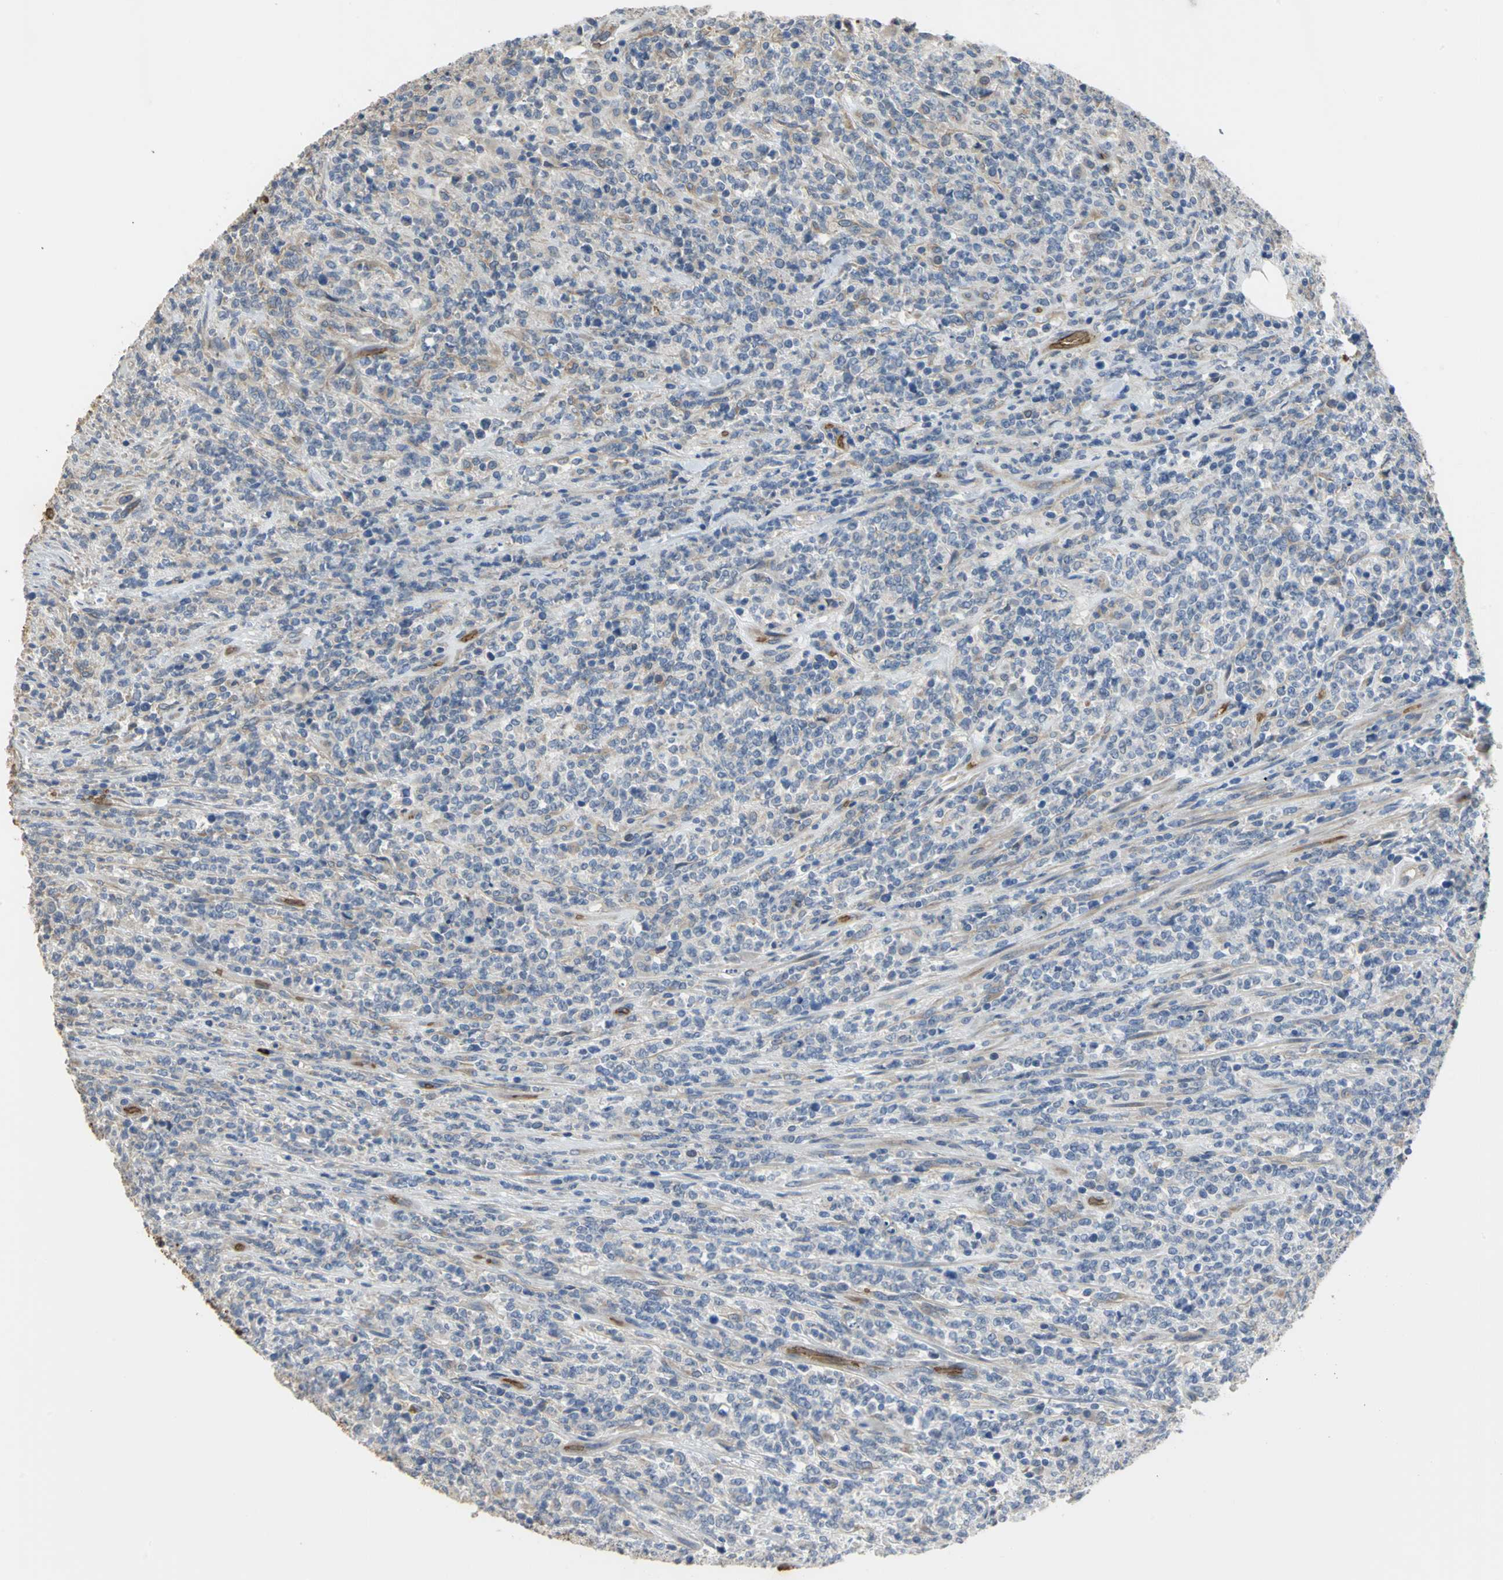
{"staining": {"intensity": "moderate", "quantity": "25%-75%", "location": "cytoplasmic/membranous"}, "tissue": "lymphoma", "cell_type": "Tumor cells", "image_type": "cancer", "snomed": [{"axis": "morphology", "description": "Malignant lymphoma, non-Hodgkin's type, High grade"}, {"axis": "topography", "description": "Soft tissue"}], "caption": "A micrograph of human lymphoma stained for a protein displays moderate cytoplasmic/membranous brown staining in tumor cells.", "gene": "TREM1", "patient": {"sex": "male", "age": 18}}